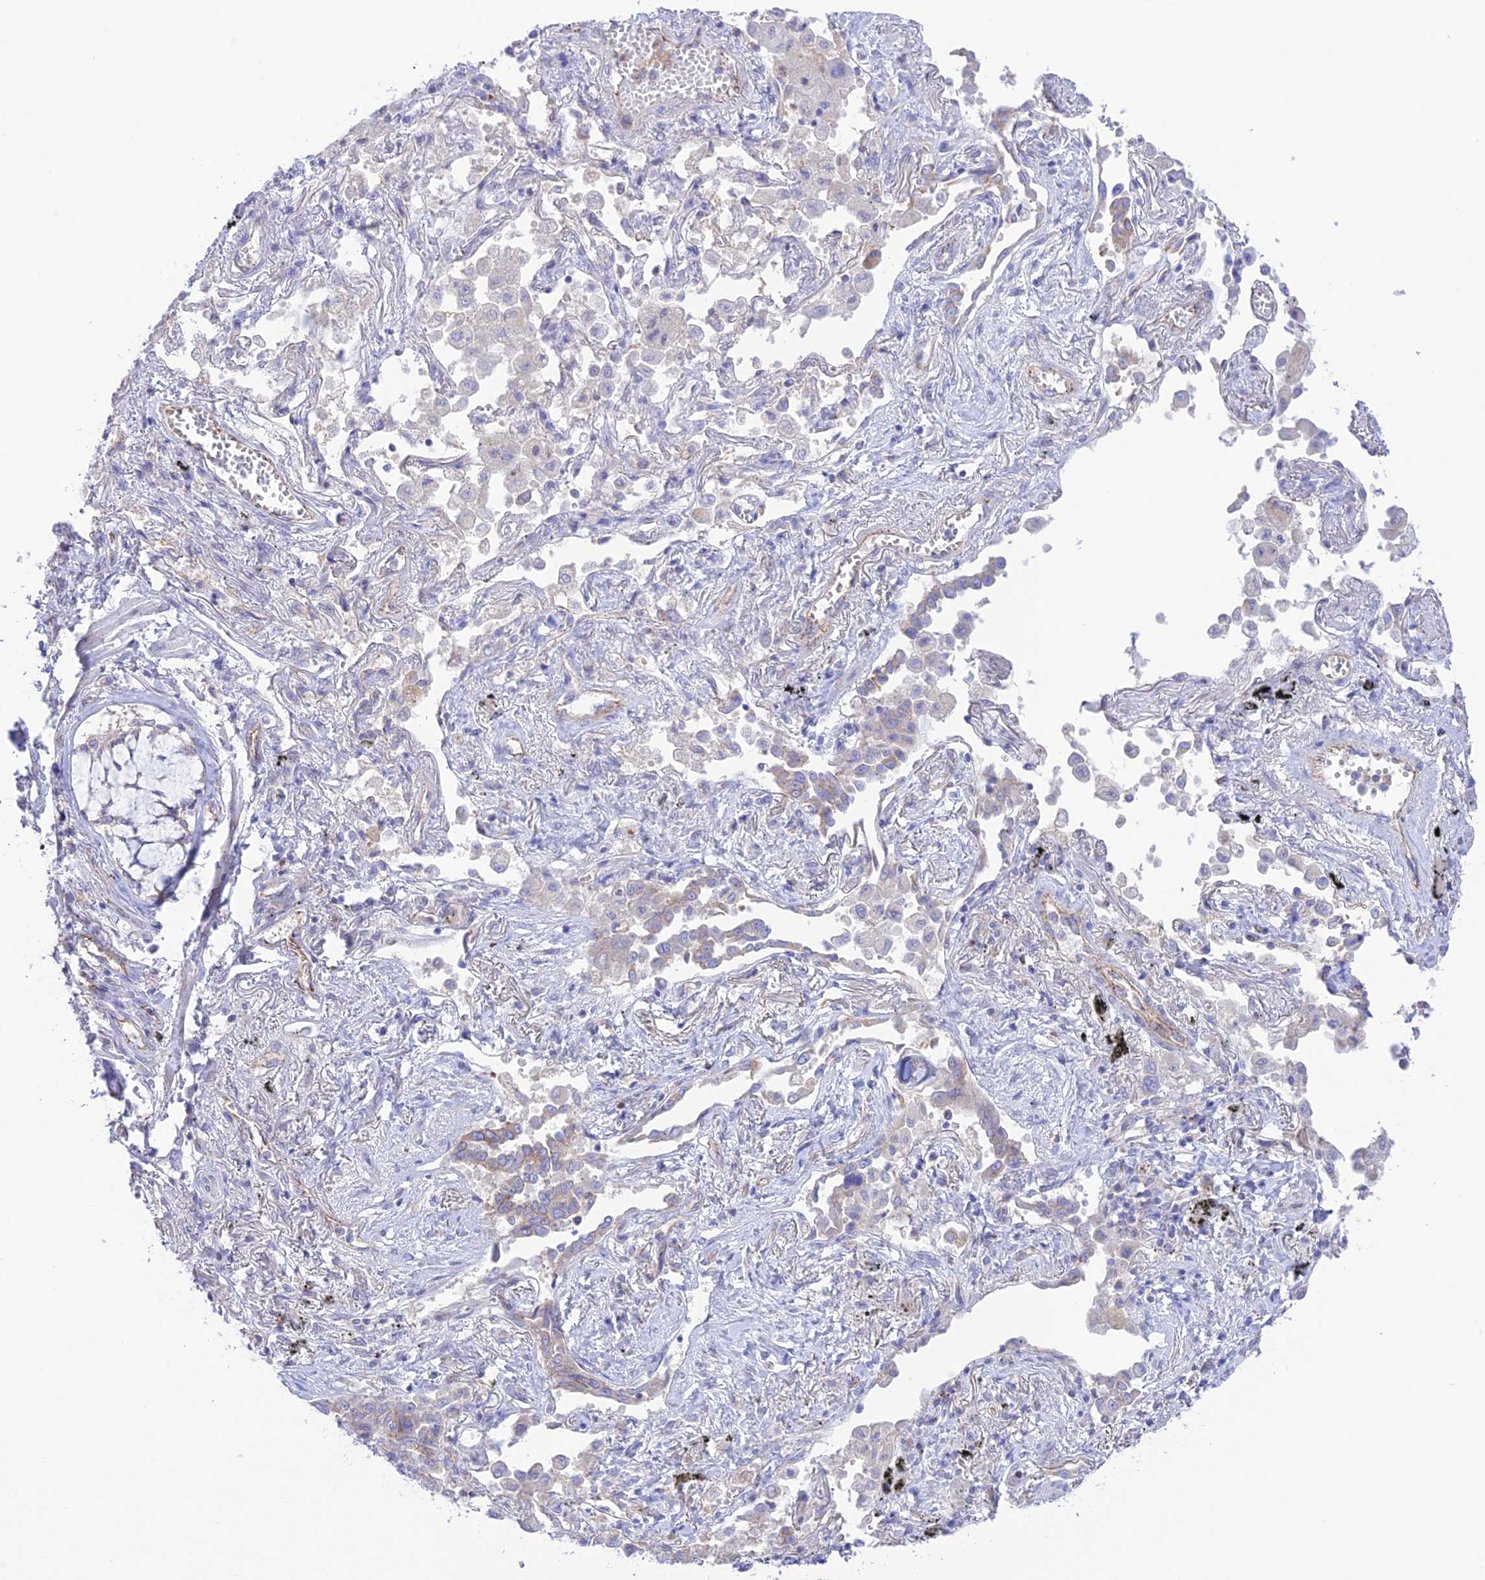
{"staining": {"intensity": "weak", "quantity": "<25%", "location": "cytoplasmic/membranous"}, "tissue": "lung cancer", "cell_type": "Tumor cells", "image_type": "cancer", "snomed": [{"axis": "morphology", "description": "Adenocarcinoma, NOS"}, {"axis": "topography", "description": "Lung"}], "caption": "IHC image of neoplastic tissue: adenocarcinoma (lung) stained with DAB (3,3'-diaminobenzidine) exhibits no significant protein expression in tumor cells.", "gene": "CHSY3", "patient": {"sex": "male", "age": 67}}